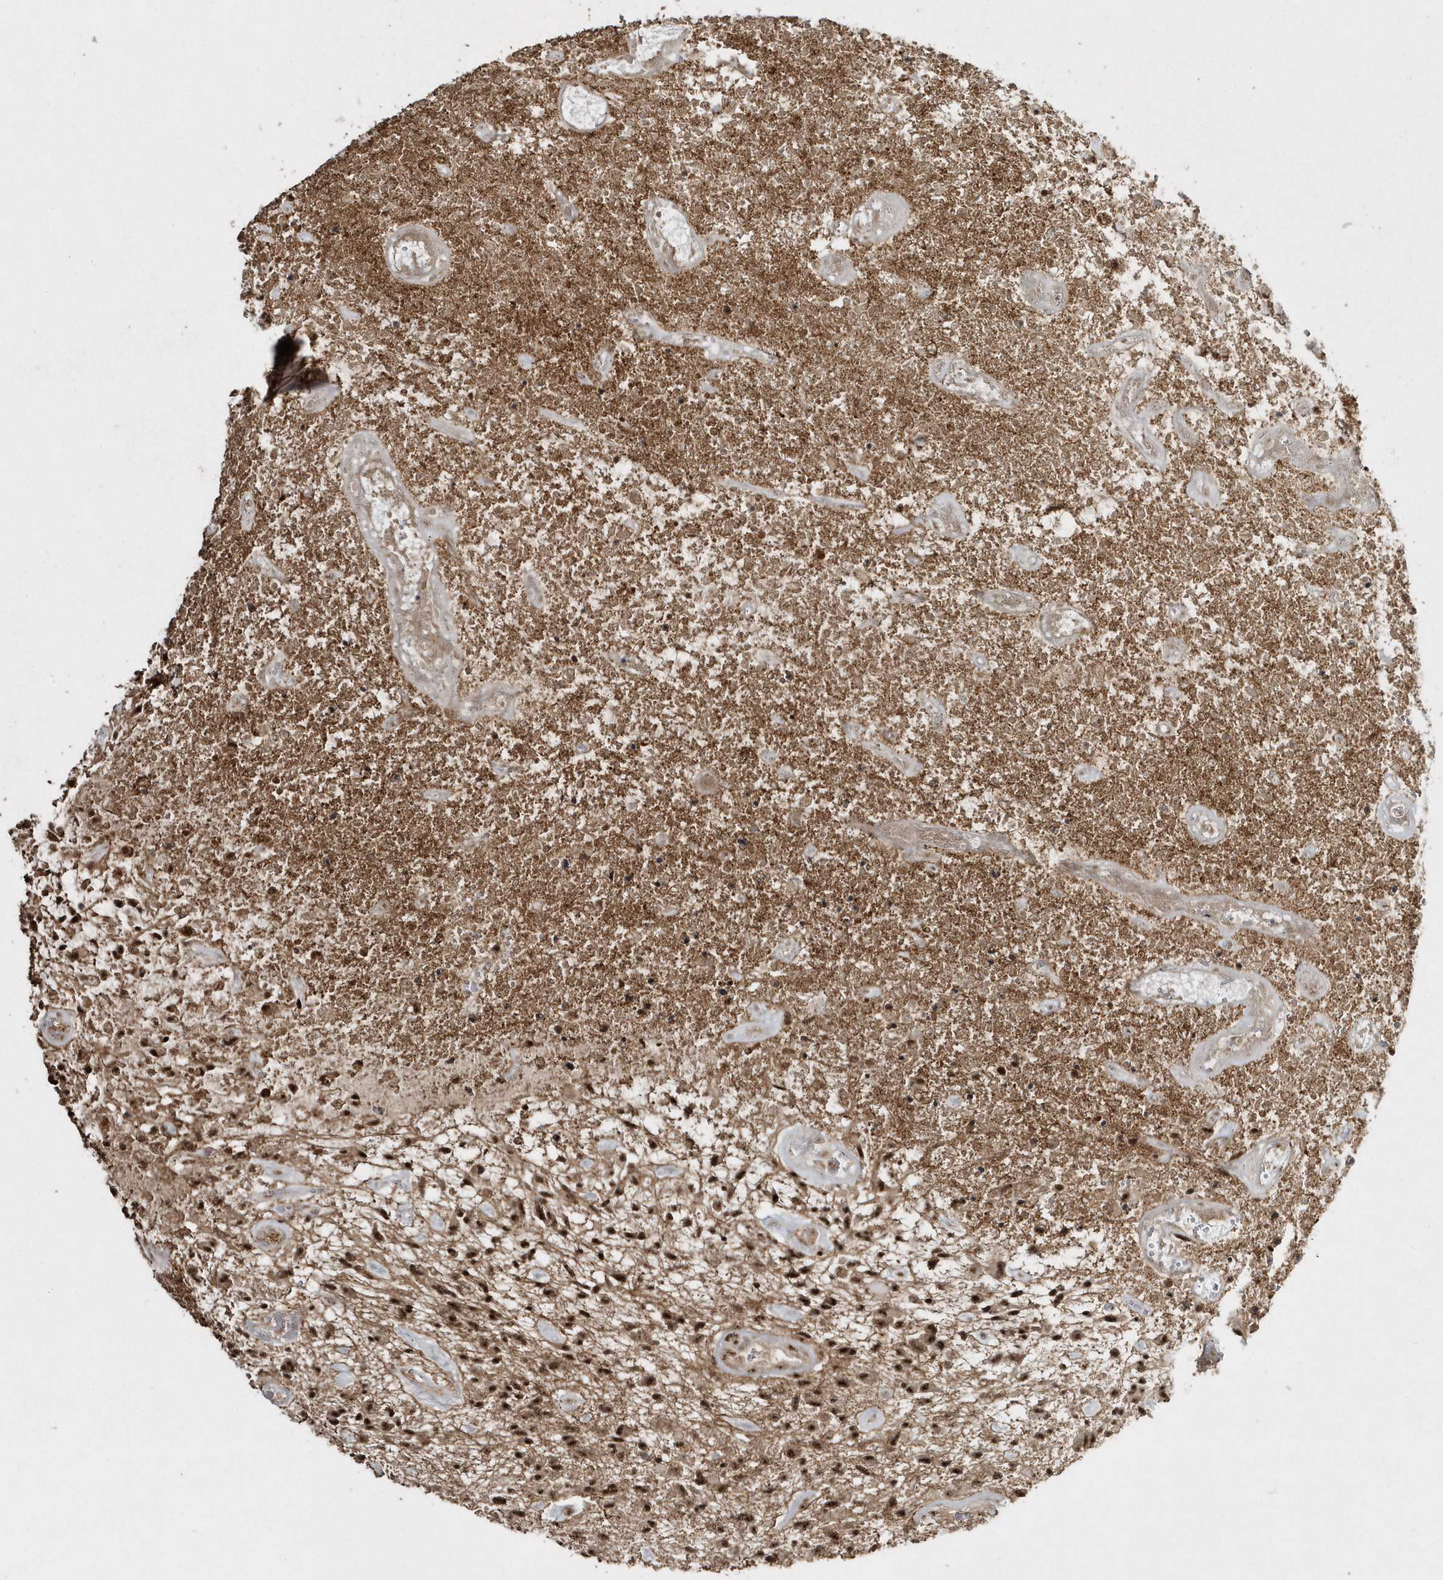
{"staining": {"intensity": "strong", "quantity": ">75%", "location": "nuclear"}, "tissue": "glioma", "cell_type": "Tumor cells", "image_type": "cancer", "snomed": [{"axis": "morphology", "description": "Glioma, malignant, High grade"}, {"axis": "topography", "description": "Brain"}], "caption": "The histopathology image demonstrates staining of malignant glioma (high-grade), revealing strong nuclear protein expression (brown color) within tumor cells. (Brightfield microscopy of DAB IHC at high magnification).", "gene": "POLR3B", "patient": {"sex": "male", "age": 47}}